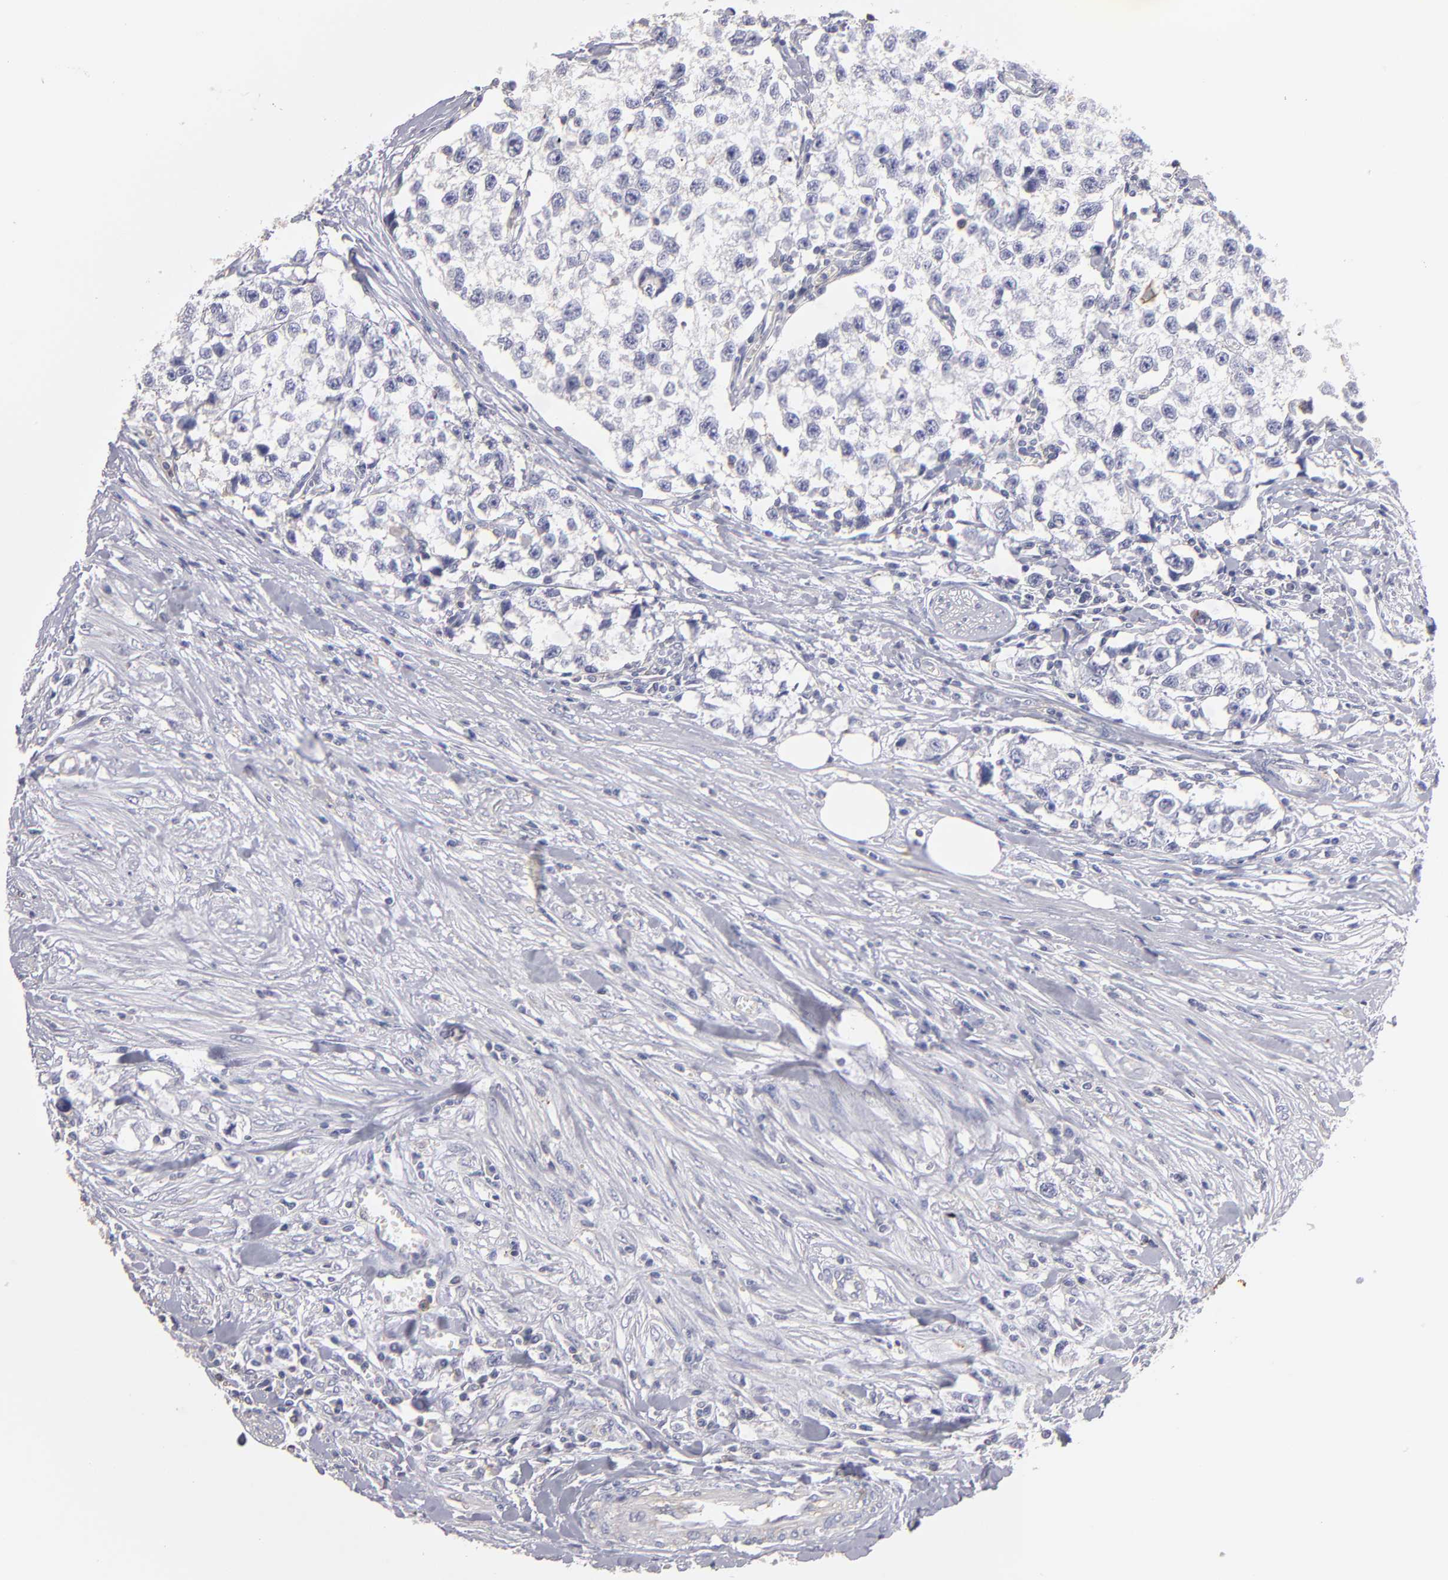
{"staining": {"intensity": "negative", "quantity": "none", "location": "none"}, "tissue": "testis cancer", "cell_type": "Tumor cells", "image_type": "cancer", "snomed": [{"axis": "morphology", "description": "Seminoma, NOS"}, {"axis": "morphology", "description": "Carcinoma, Embryonal, NOS"}, {"axis": "topography", "description": "Testis"}], "caption": "The image displays no significant positivity in tumor cells of testis cancer (embryonal carcinoma).", "gene": "ABCB1", "patient": {"sex": "male", "age": 30}}